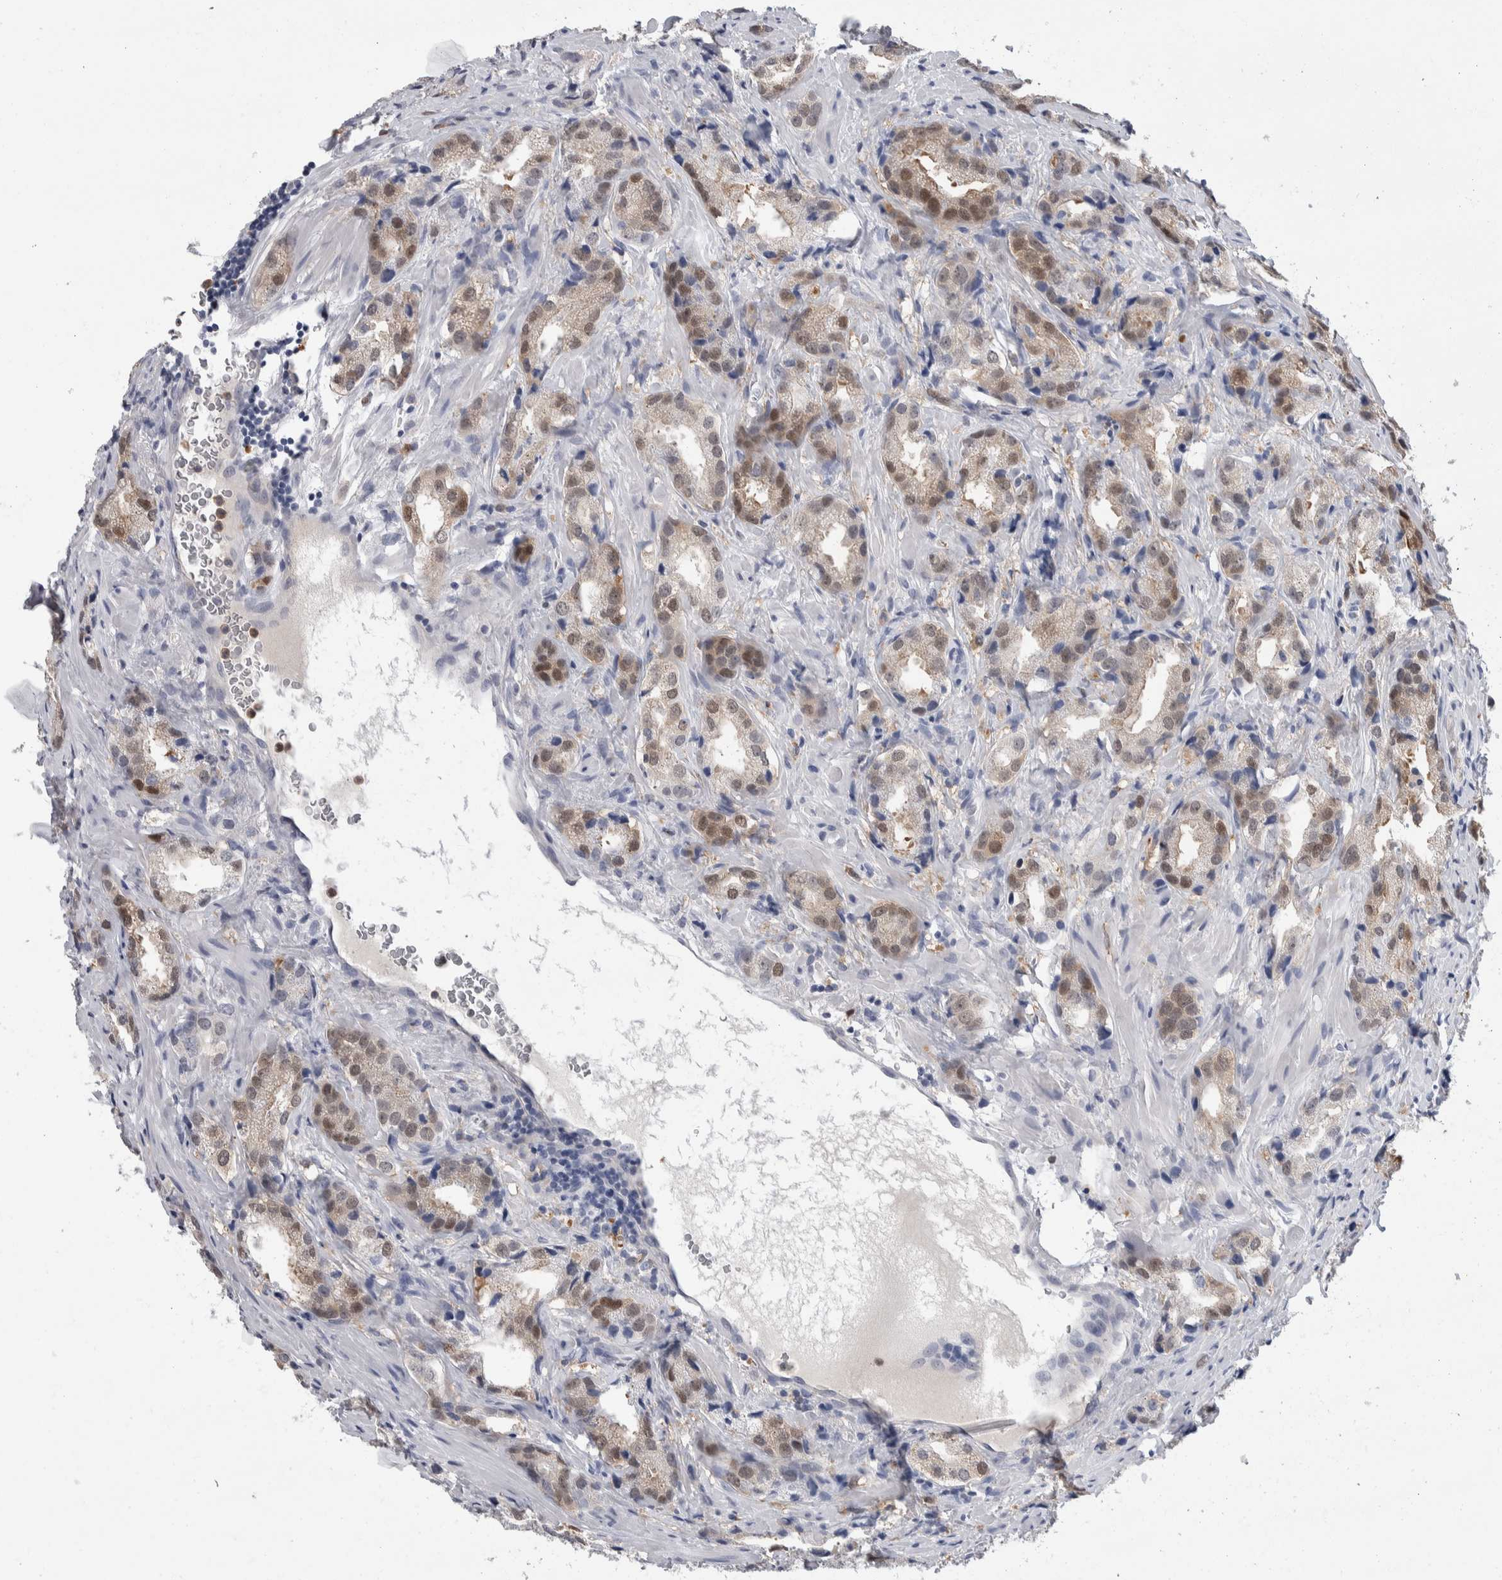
{"staining": {"intensity": "moderate", "quantity": ">75%", "location": "cytoplasmic/membranous,nuclear"}, "tissue": "prostate cancer", "cell_type": "Tumor cells", "image_type": "cancer", "snomed": [{"axis": "morphology", "description": "Adenocarcinoma, High grade"}, {"axis": "topography", "description": "Prostate"}], "caption": "Prostate cancer was stained to show a protein in brown. There is medium levels of moderate cytoplasmic/membranous and nuclear positivity in approximately >75% of tumor cells. (DAB IHC, brown staining for protein, blue staining for nuclei).", "gene": "LURAP1L", "patient": {"sex": "male", "age": 63}}